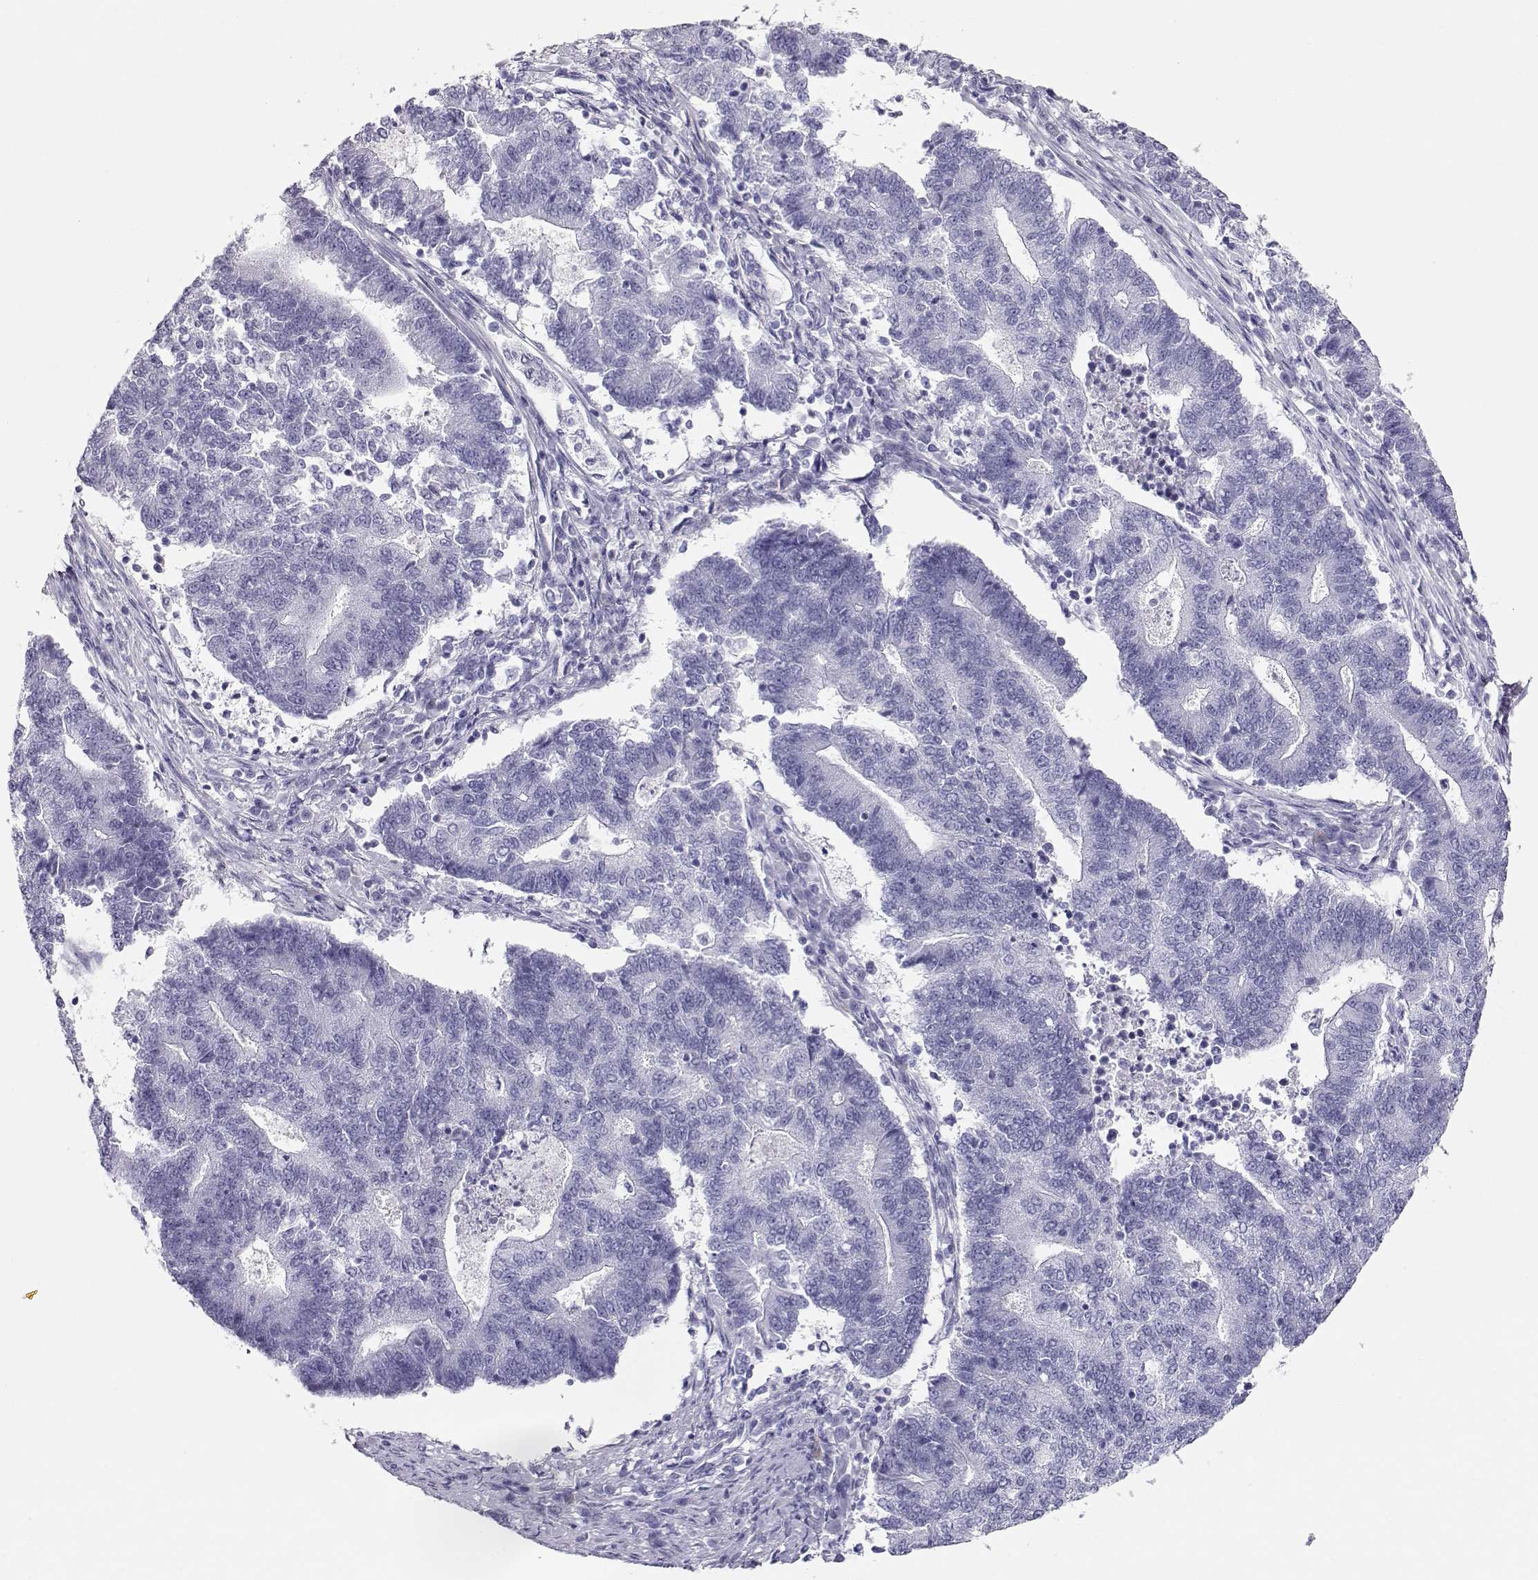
{"staining": {"intensity": "negative", "quantity": "none", "location": "none"}, "tissue": "endometrial cancer", "cell_type": "Tumor cells", "image_type": "cancer", "snomed": [{"axis": "morphology", "description": "Adenocarcinoma, NOS"}, {"axis": "topography", "description": "Uterus"}, {"axis": "topography", "description": "Endometrium"}], "caption": "This is a image of immunohistochemistry (IHC) staining of endometrial cancer (adenocarcinoma), which shows no staining in tumor cells.", "gene": "CRX", "patient": {"sex": "female", "age": 54}}